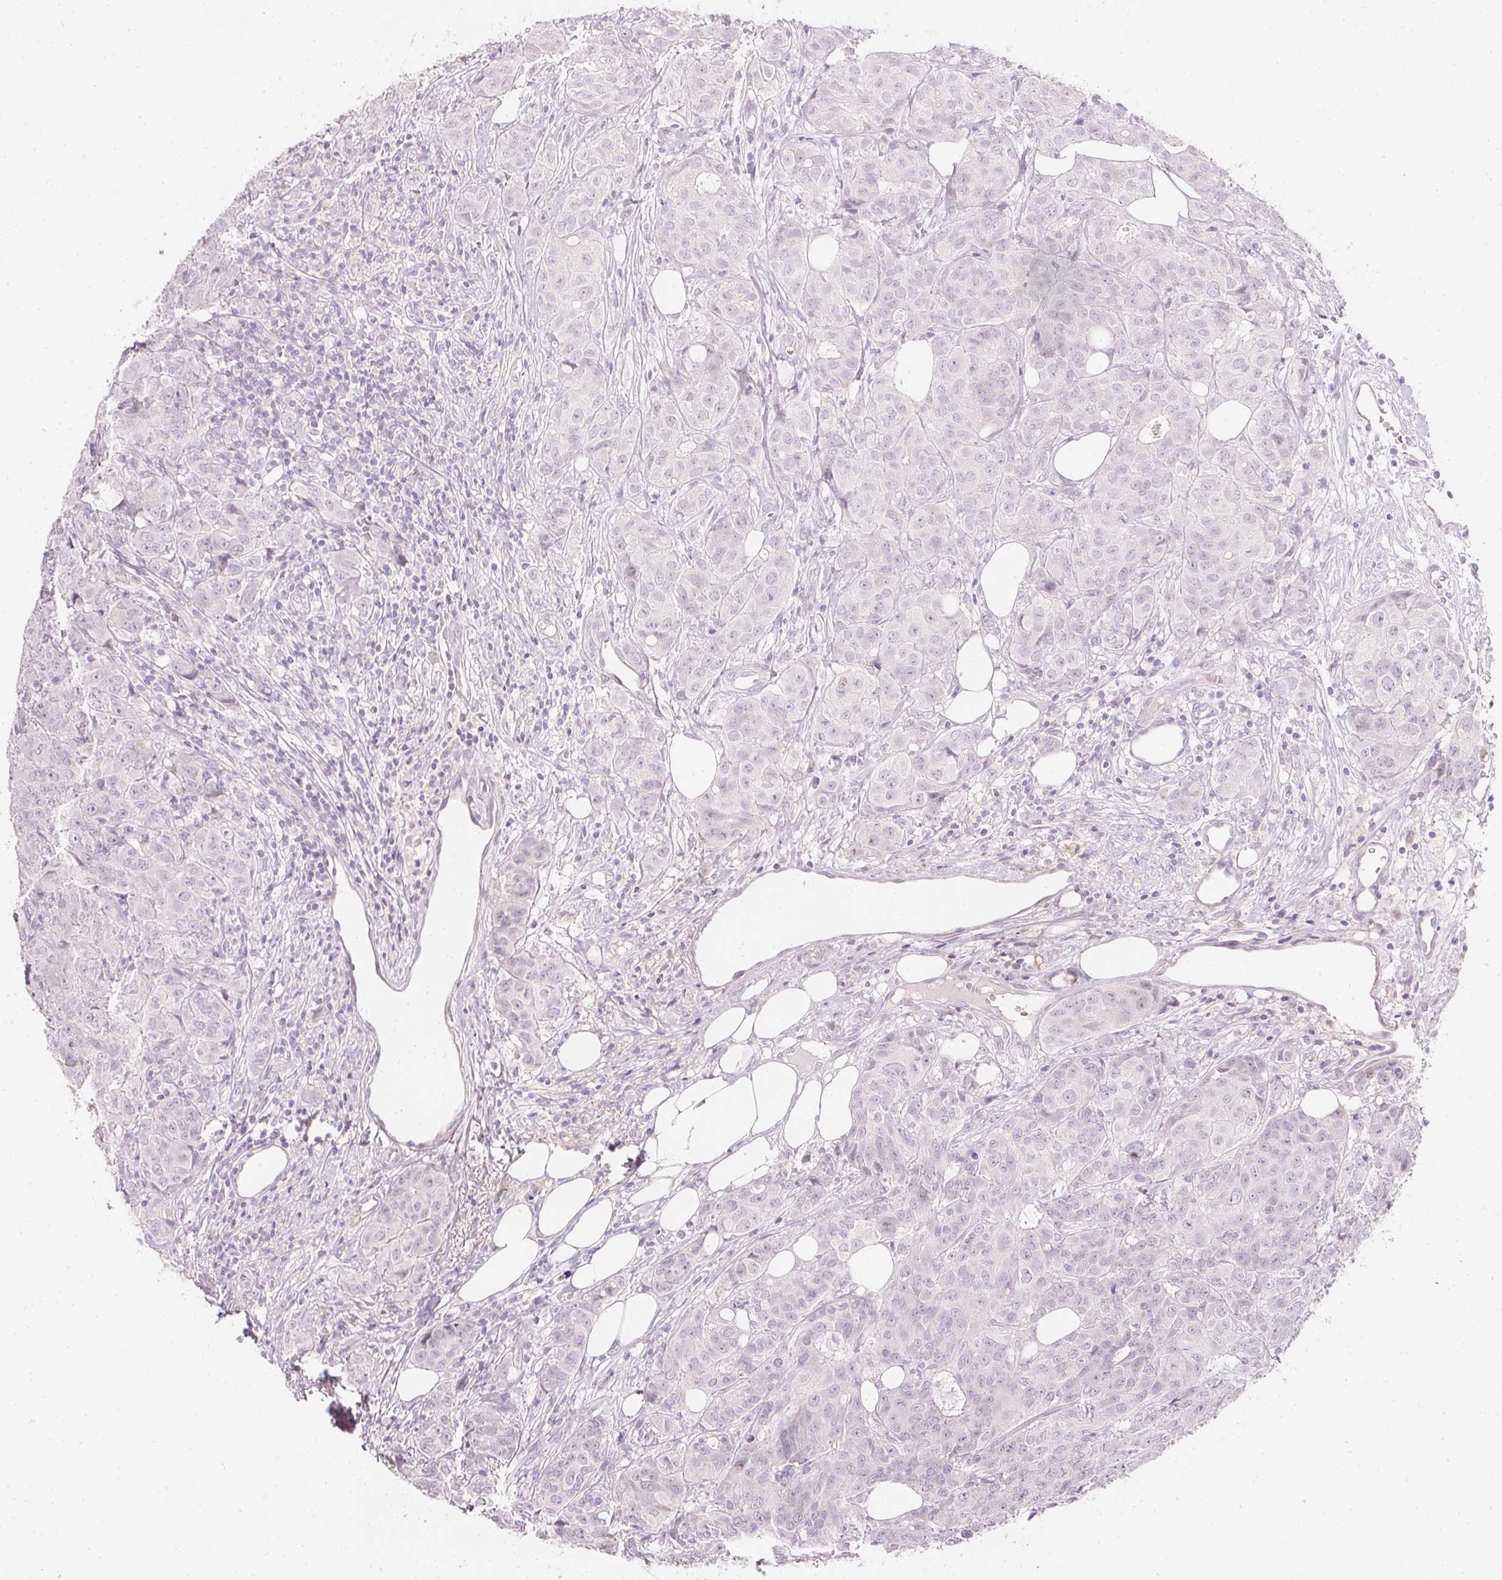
{"staining": {"intensity": "negative", "quantity": "none", "location": "none"}, "tissue": "breast cancer", "cell_type": "Tumor cells", "image_type": "cancer", "snomed": [{"axis": "morphology", "description": "Duct carcinoma"}, {"axis": "topography", "description": "Breast"}], "caption": "Tumor cells are negative for brown protein staining in breast cancer.", "gene": "ELAVL3", "patient": {"sex": "female", "age": 43}}